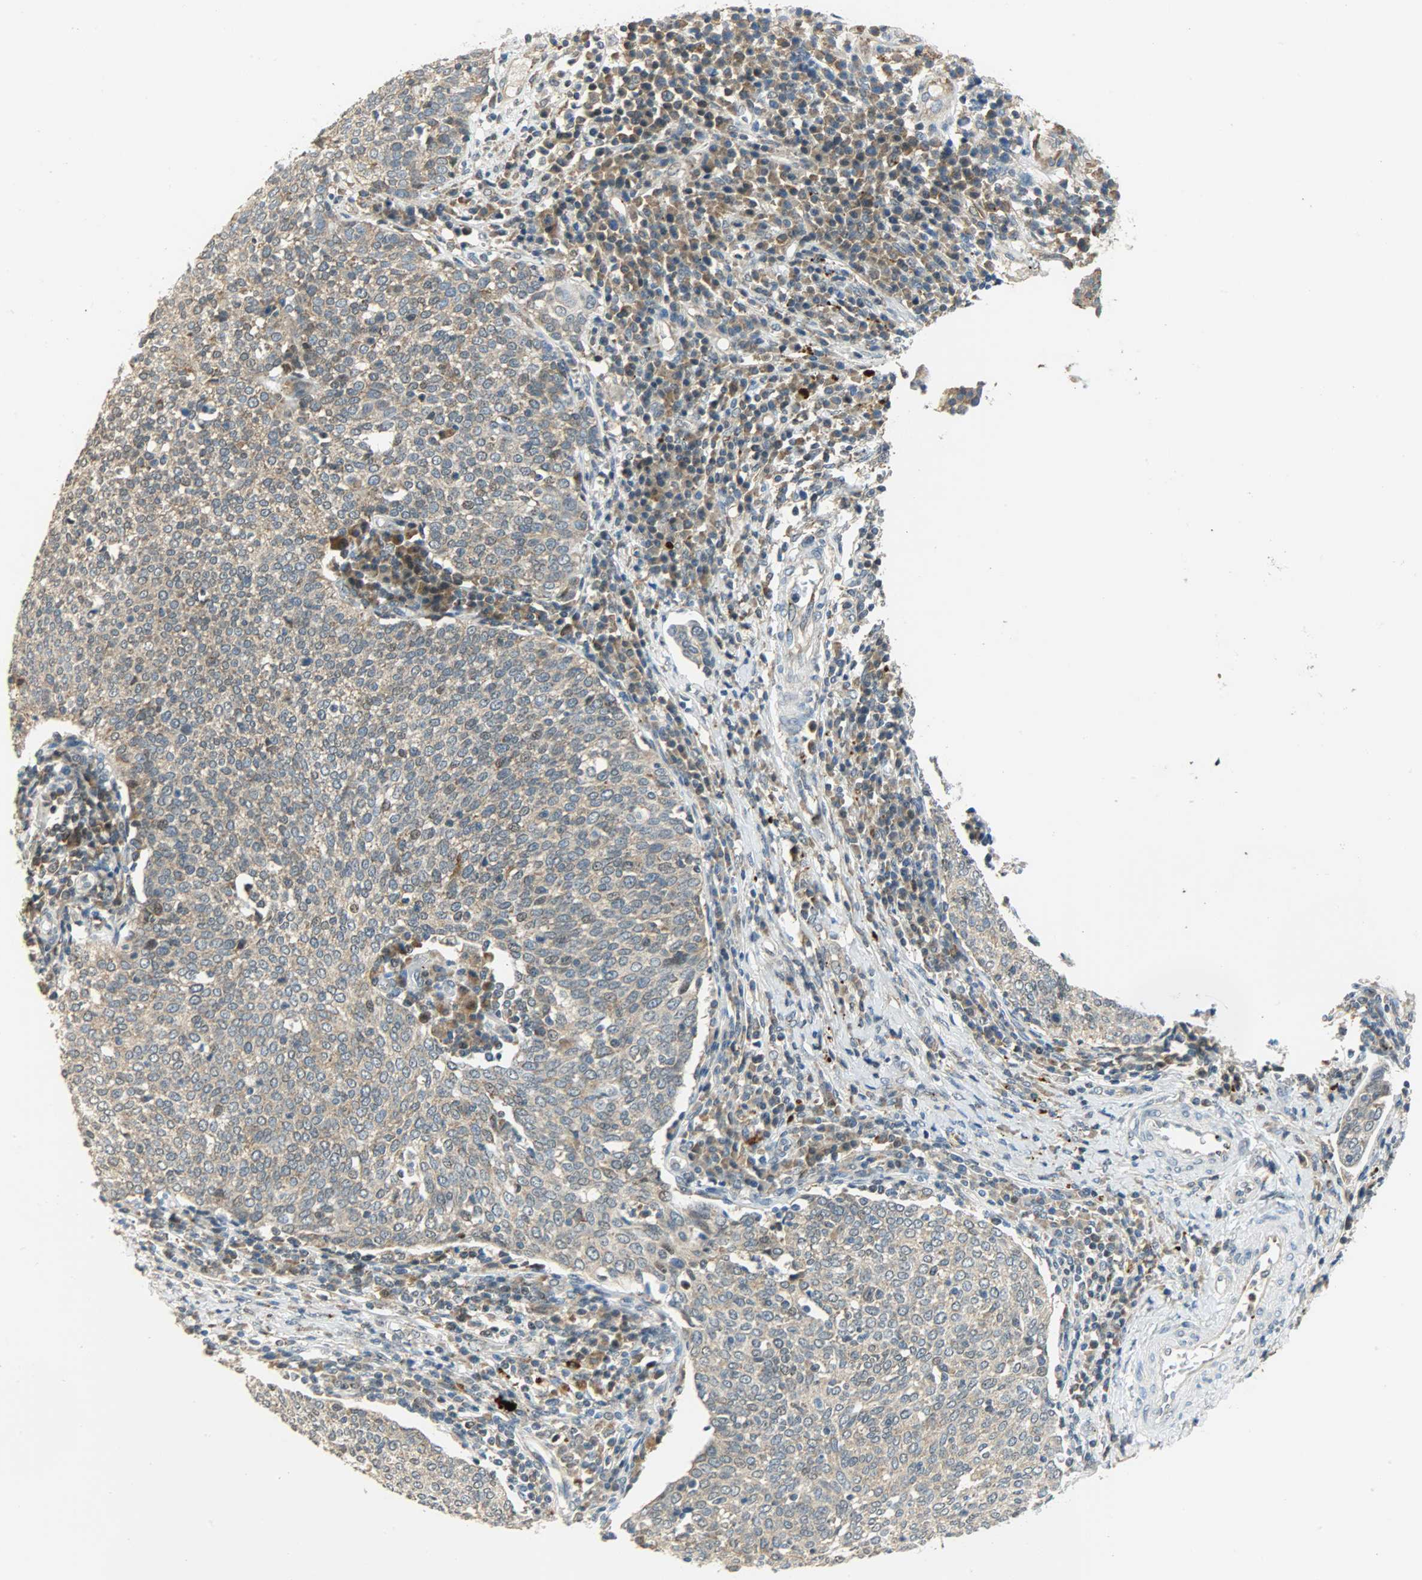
{"staining": {"intensity": "weak", "quantity": ">75%", "location": "cytoplasmic/membranous"}, "tissue": "cervical cancer", "cell_type": "Tumor cells", "image_type": "cancer", "snomed": [{"axis": "morphology", "description": "Squamous cell carcinoma, NOS"}, {"axis": "topography", "description": "Cervix"}], "caption": "Human cervical squamous cell carcinoma stained for a protein (brown) displays weak cytoplasmic/membranous positive expression in about >75% of tumor cells.", "gene": "GIT2", "patient": {"sex": "female", "age": 40}}